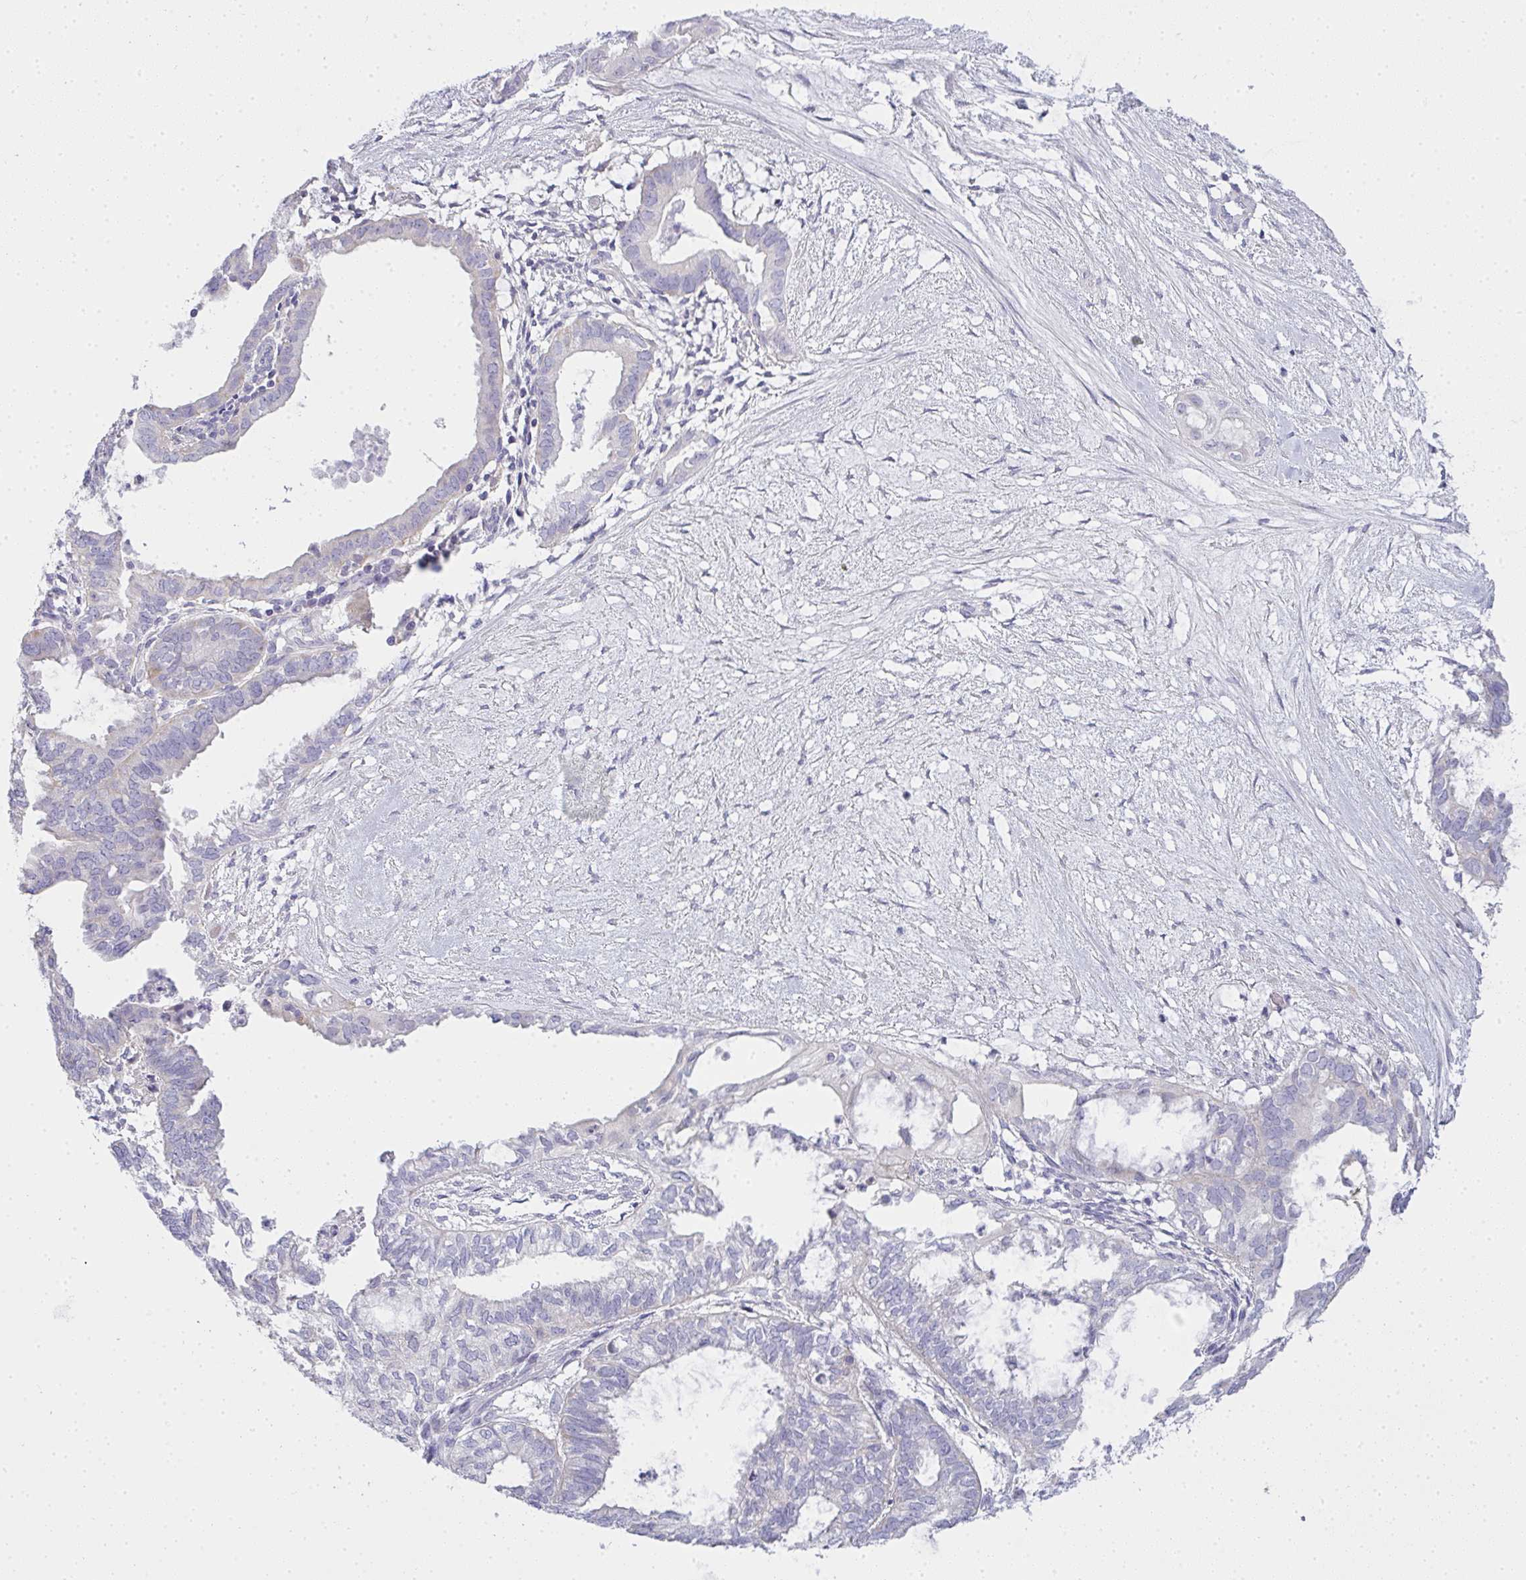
{"staining": {"intensity": "negative", "quantity": "none", "location": "none"}, "tissue": "ovarian cancer", "cell_type": "Tumor cells", "image_type": "cancer", "snomed": [{"axis": "morphology", "description": "Carcinoma, endometroid"}, {"axis": "topography", "description": "Ovary"}], "caption": "Protein analysis of ovarian endometroid carcinoma exhibits no significant positivity in tumor cells. (DAB IHC, high magnification).", "gene": "GSDMB", "patient": {"sex": "female", "age": 64}}